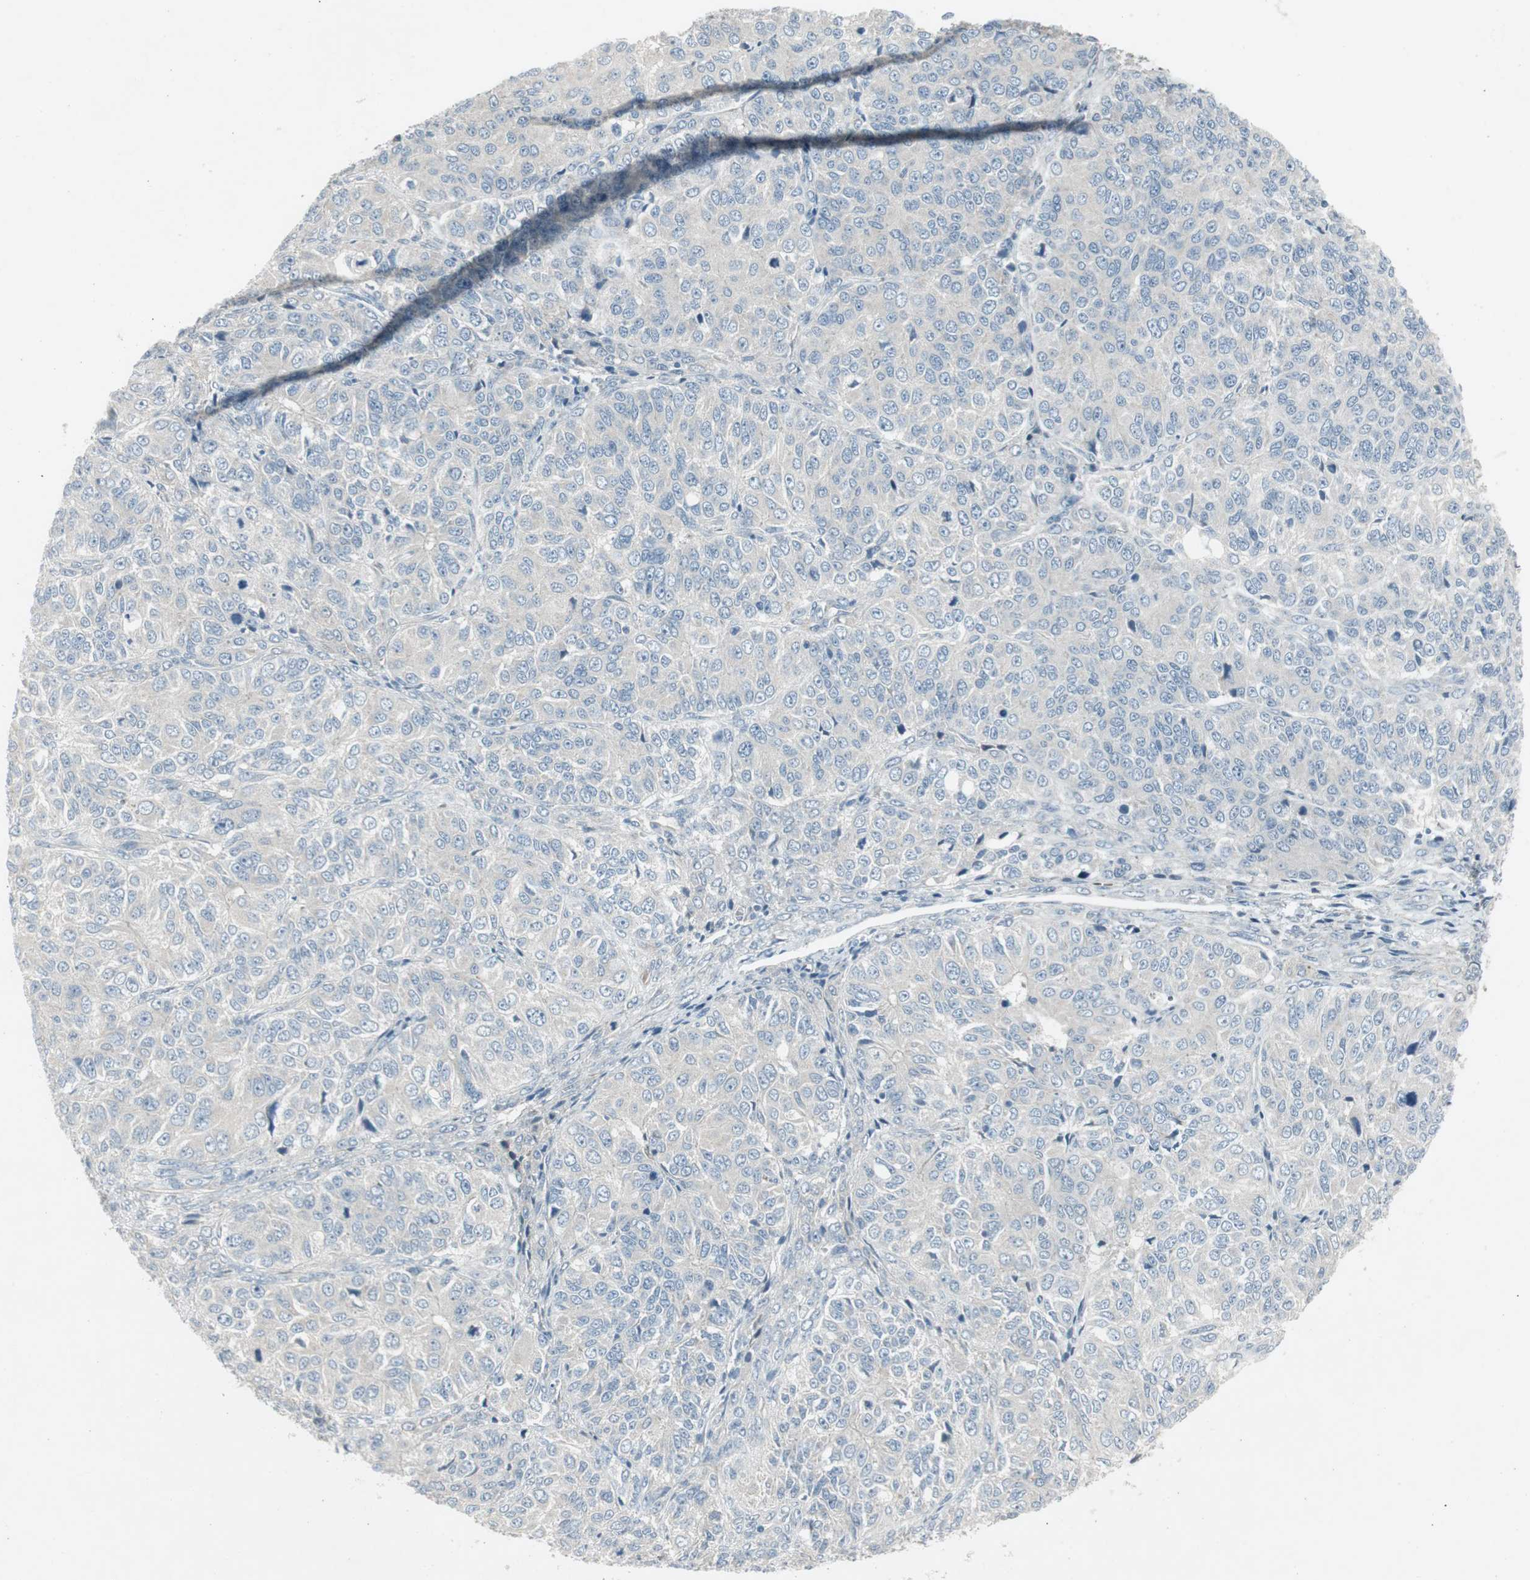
{"staining": {"intensity": "negative", "quantity": "none", "location": "none"}, "tissue": "ovarian cancer", "cell_type": "Tumor cells", "image_type": "cancer", "snomed": [{"axis": "morphology", "description": "Carcinoma, endometroid"}, {"axis": "topography", "description": "Ovary"}], "caption": "Ovarian endometroid carcinoma stained for a protein using IHC shows no positivity tumor cells.", "gene": "PANK2", "patient": {"sex": "female", "age": 51}}